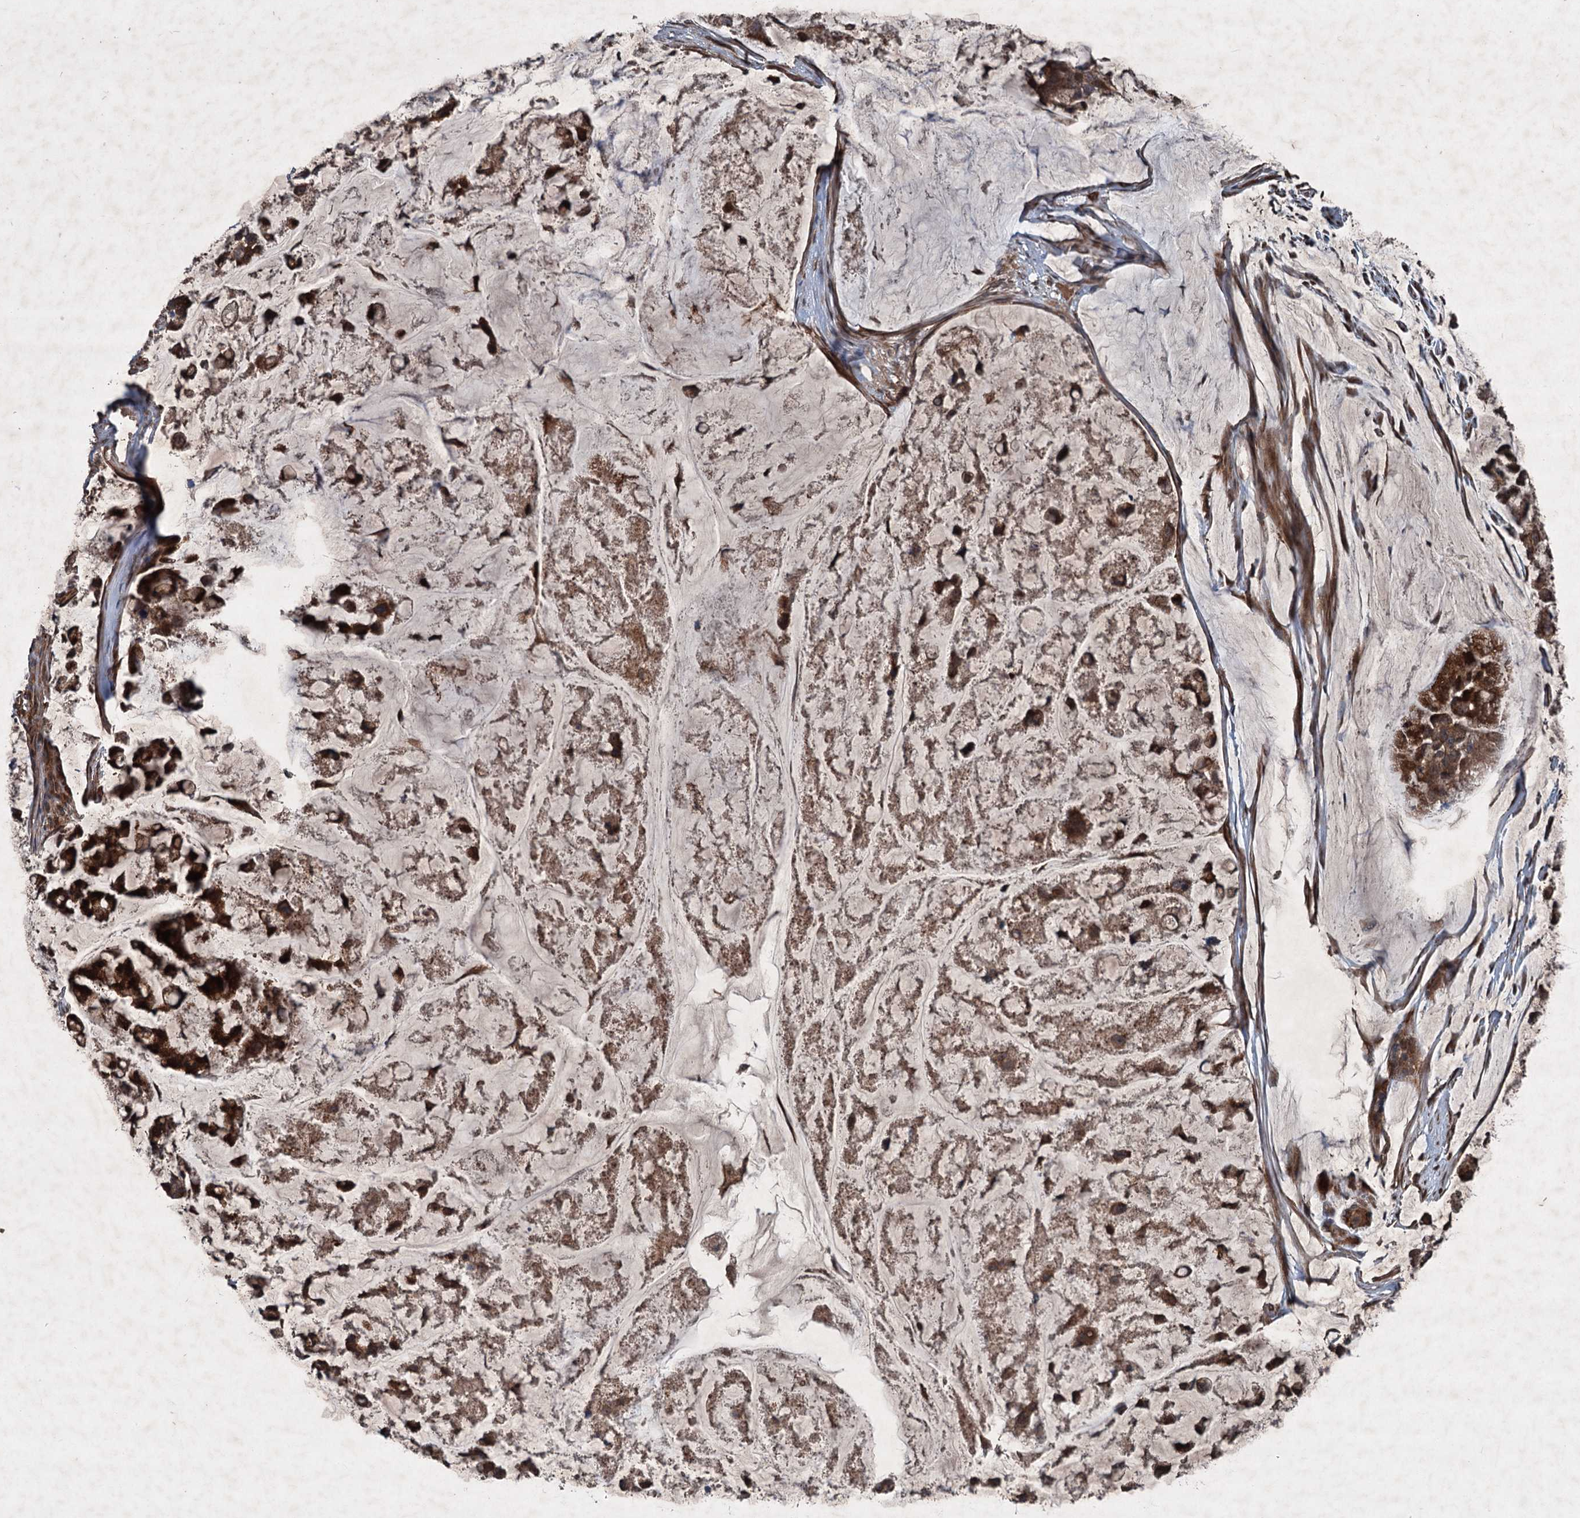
{"staining": {"intensity": "moderate", "quantity": ">75%", "location": "cytoplasmic/membranous"}, "tissue": "stomach cancer", "cell_type": "Tumor cells", "image_type": "cancer", "snomed": [{"axis": "morphology", "description": "Adenocarcinoma, NOS"}, {"axis": "topography", "description": "Stomach, lower"}], "caption": "Stomach cancer (adenocarcinoma) was stained to show a protein in brown. There is medium levels of moderate cytoplasmic/membranous expression in about >75% of tumor cells.", "gene": "ALAS1", "patient": {"sex": "male", "age": 67}}